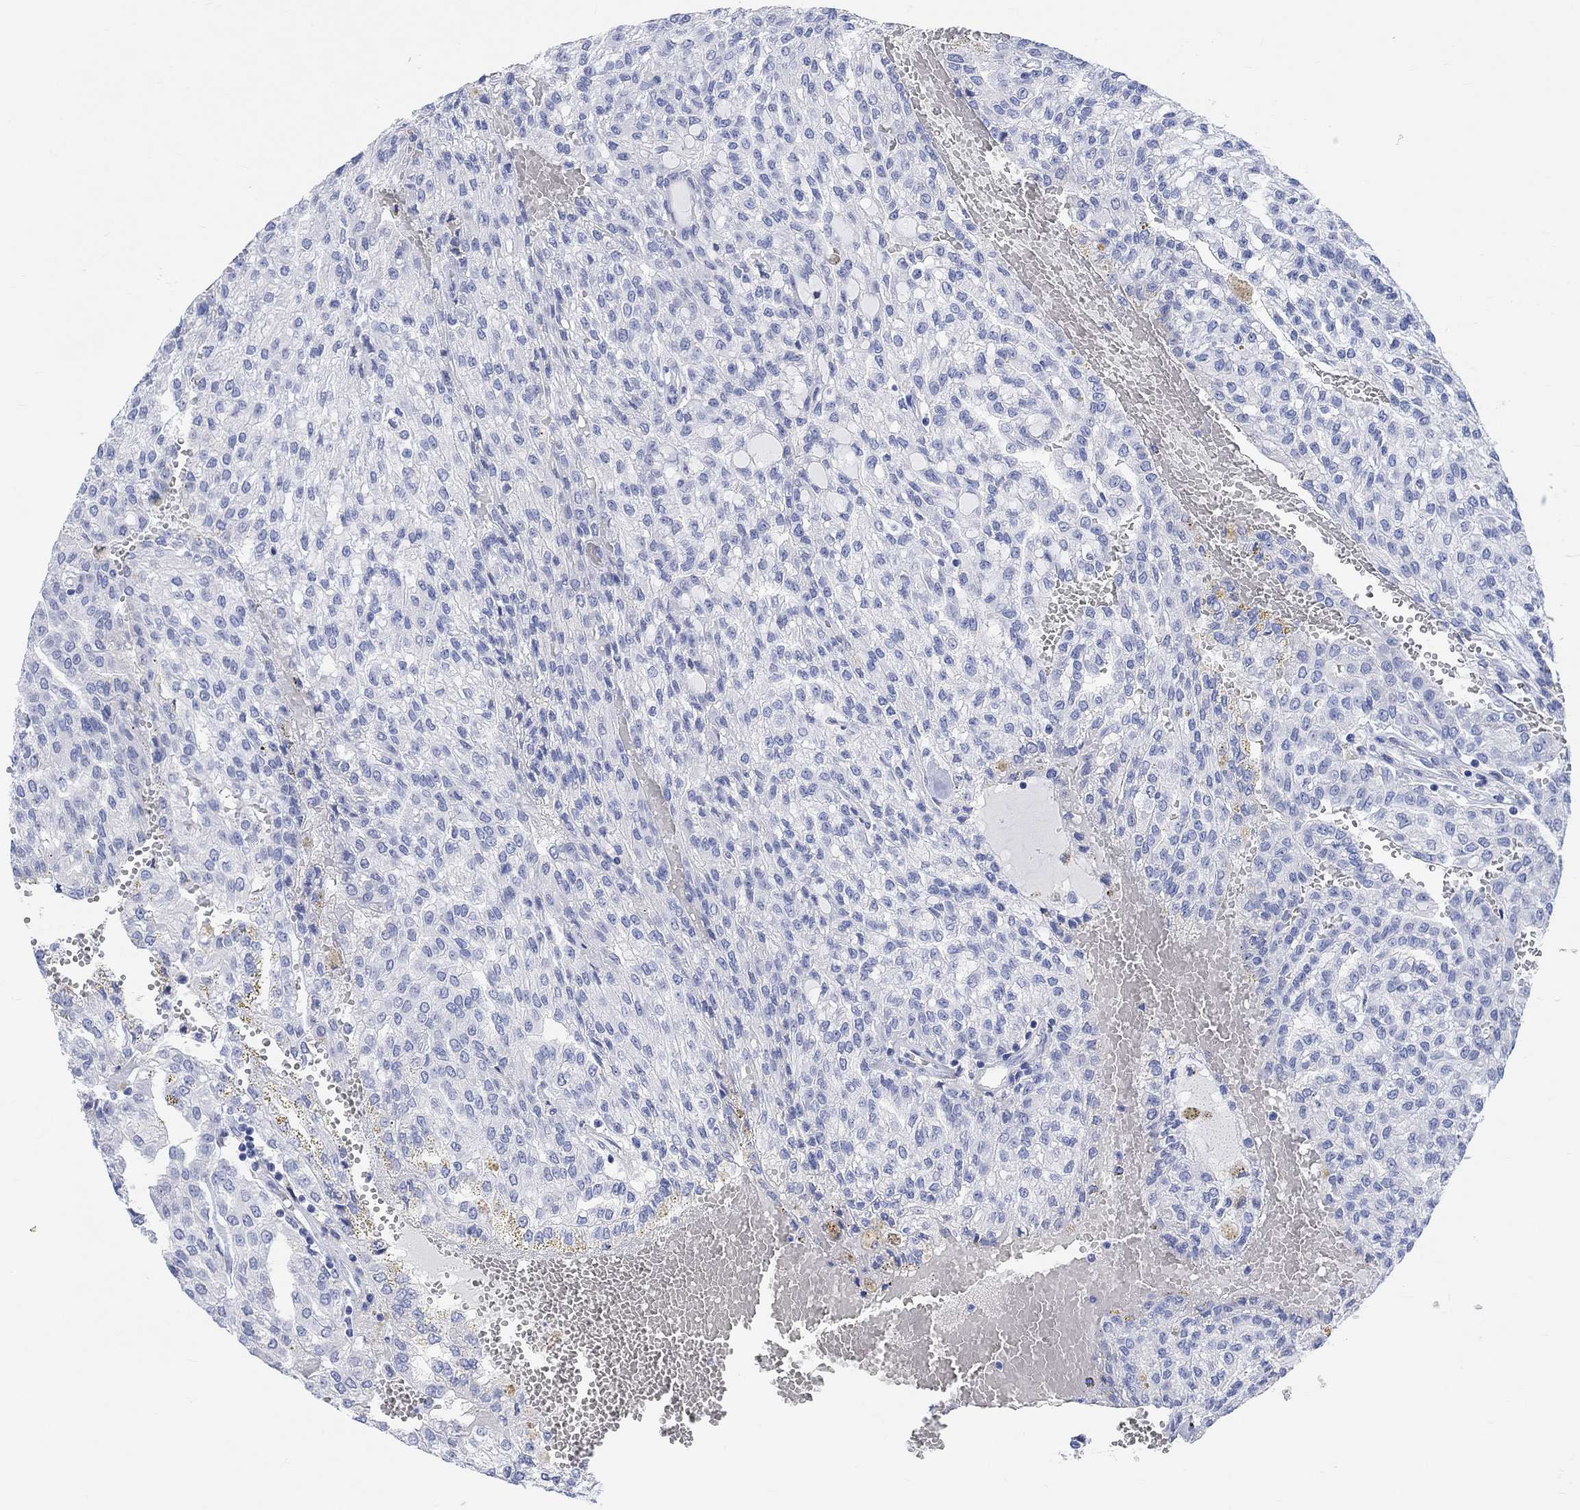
{"staining": {"intensity": "negative", "quantity": "none", "location": "none"}, "tissue": "renal cancer", "cell_type": "Tumor cells", "image_type": "cancer", "snomed": [{"axis": "morphology", "description": "Adenocarcinoma, NOS"}, {"axis": "topography", "description": "Kidney"}], "caption": "IHC of renal cancer exhibits no expression in tumor cells.", "gene": "XIRP2", "patient": {"sex": "male", "age": 63}}